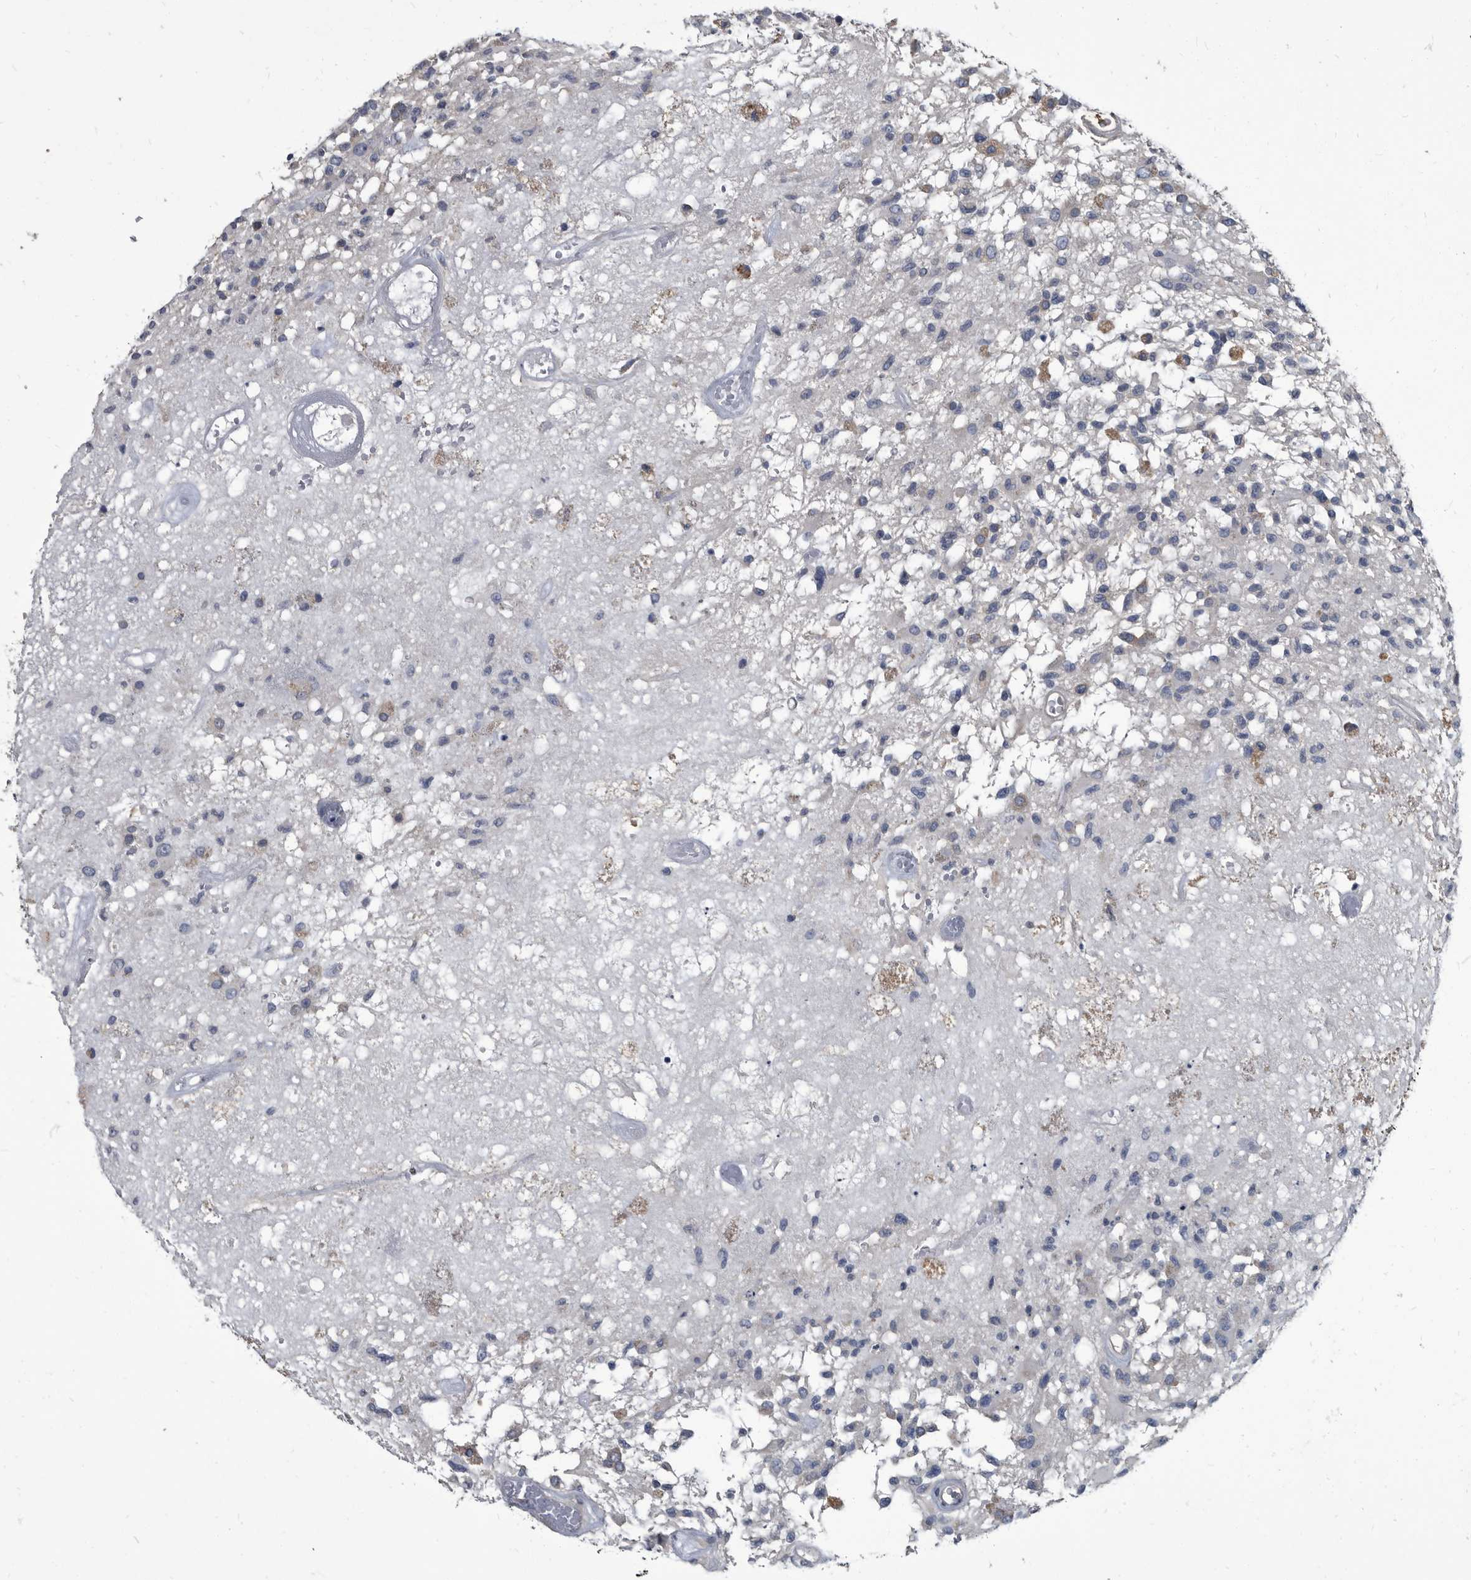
{"staining": {"intensity": "negative", "quantity": "none", "location": "none"}, "tissue": "glioma", "cell_type": "Tumor cells", "image_type": "cancer", "snomed": [{"axis": "morphology", "description": "Glioma, malignant, High grade"}, {"axis": "morphology", "description": "Glioblastoma, NOS"}, {"axis": "topography", "description": "Brain"}], "caption": "Protein analysis of glioblastoma shows no significant staining in tumor cells. (DAB immunohistochemistry (IHC) with hematoxylin counter stain).", "gene": "CDV3", "patient": {"sex": "male", "age": 60}}